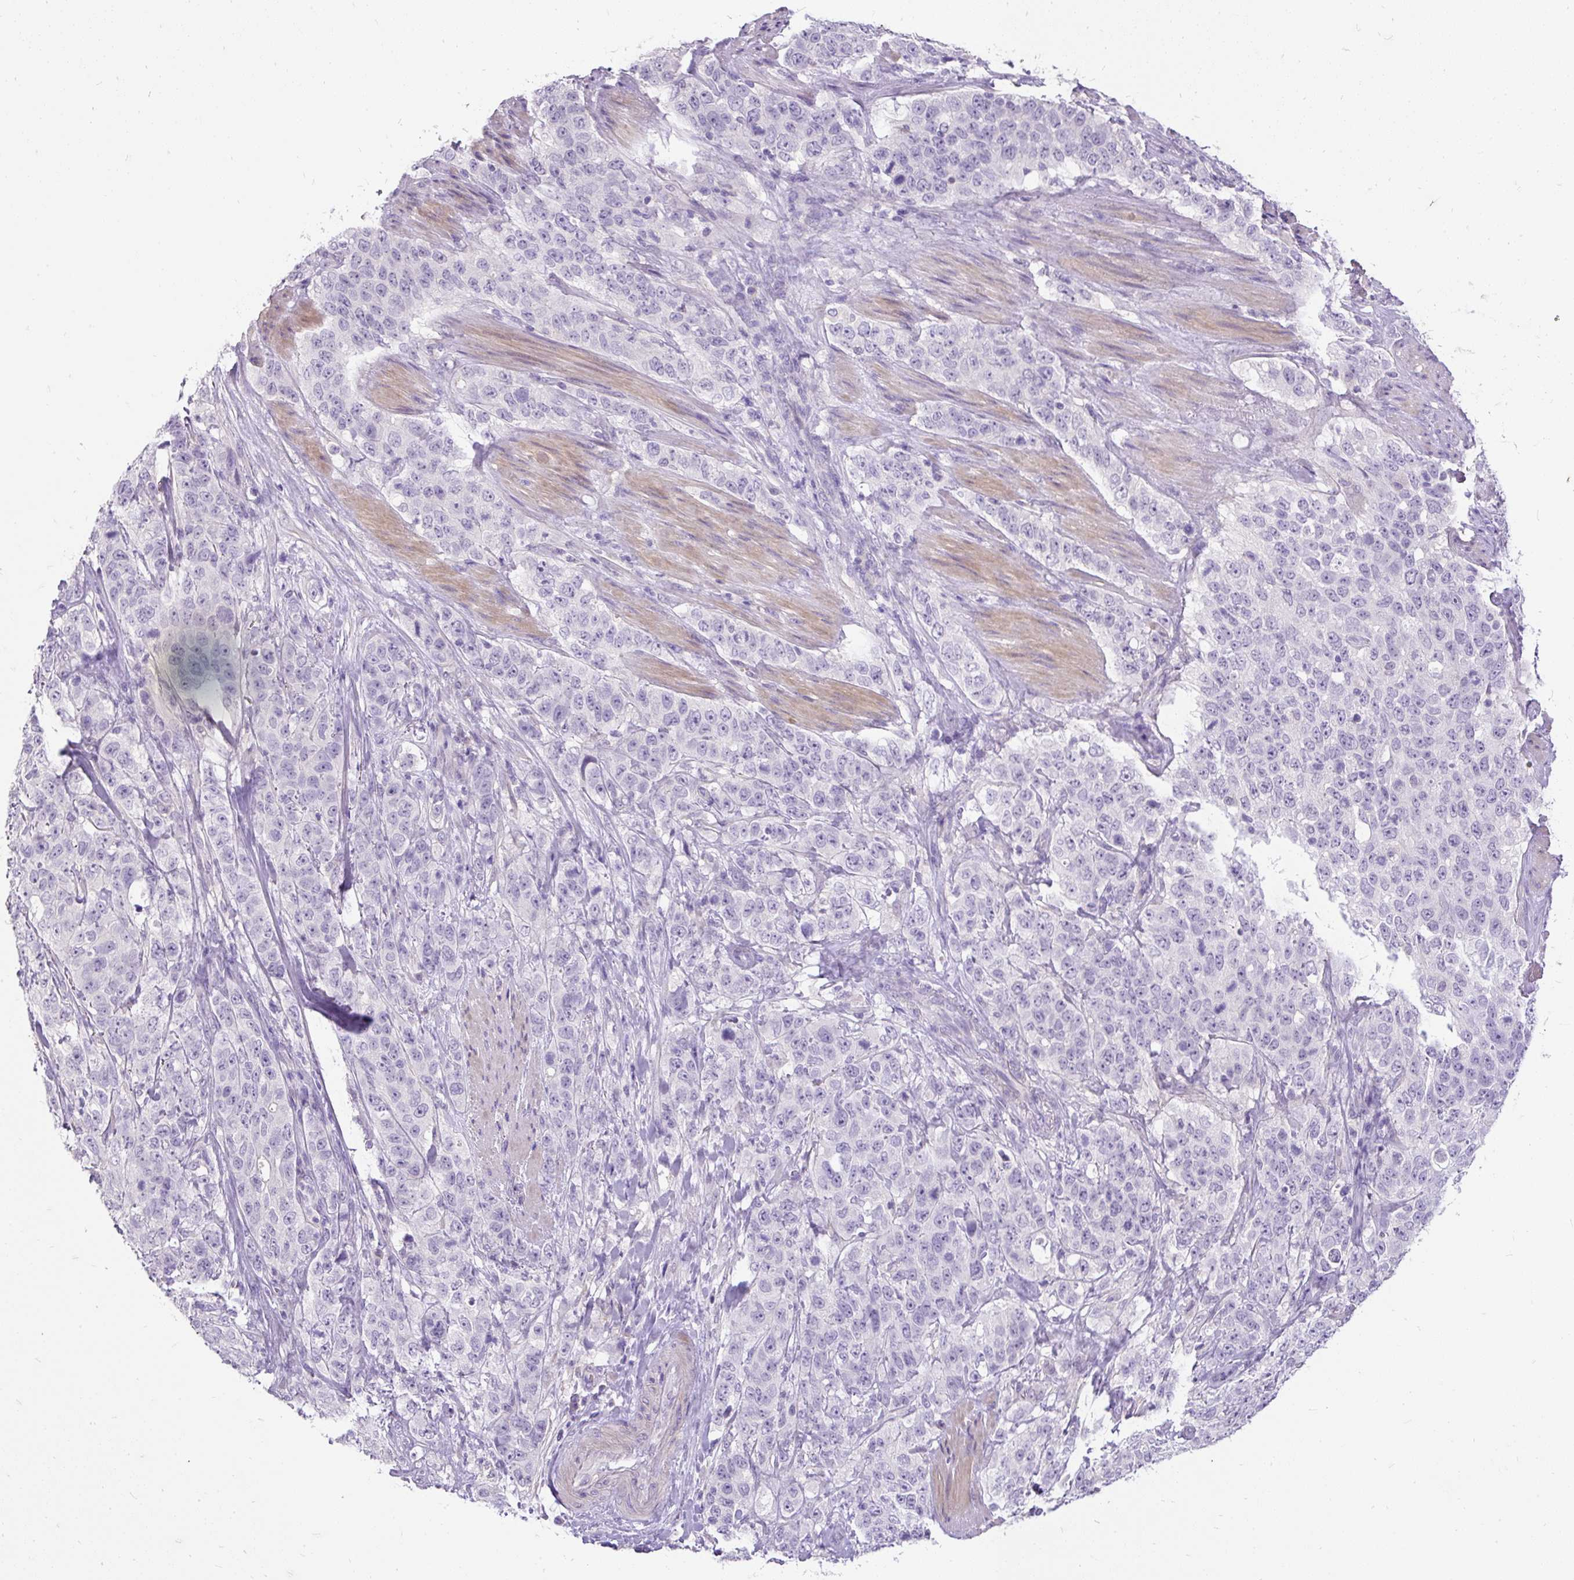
{"staining": {"intensity": "negative", "quantity": "none", "location": "none"}, "tissue": "stomach cancer", "cell_type": "Tumor cells", "image_type": "cancer", "snomed": [{"axis": "morphology", "description": "Adenocarcinoma, NOS"}, {"axis": "topography", "description": "Stomach"}], "caption": "IHC histopathology image of stomach adenocarcinoma stained for a protein (brown), which displays no positivity in tumor cells.", "gene": "KRTAP20-3", "patient": {"sex": "male", "age": 48}}